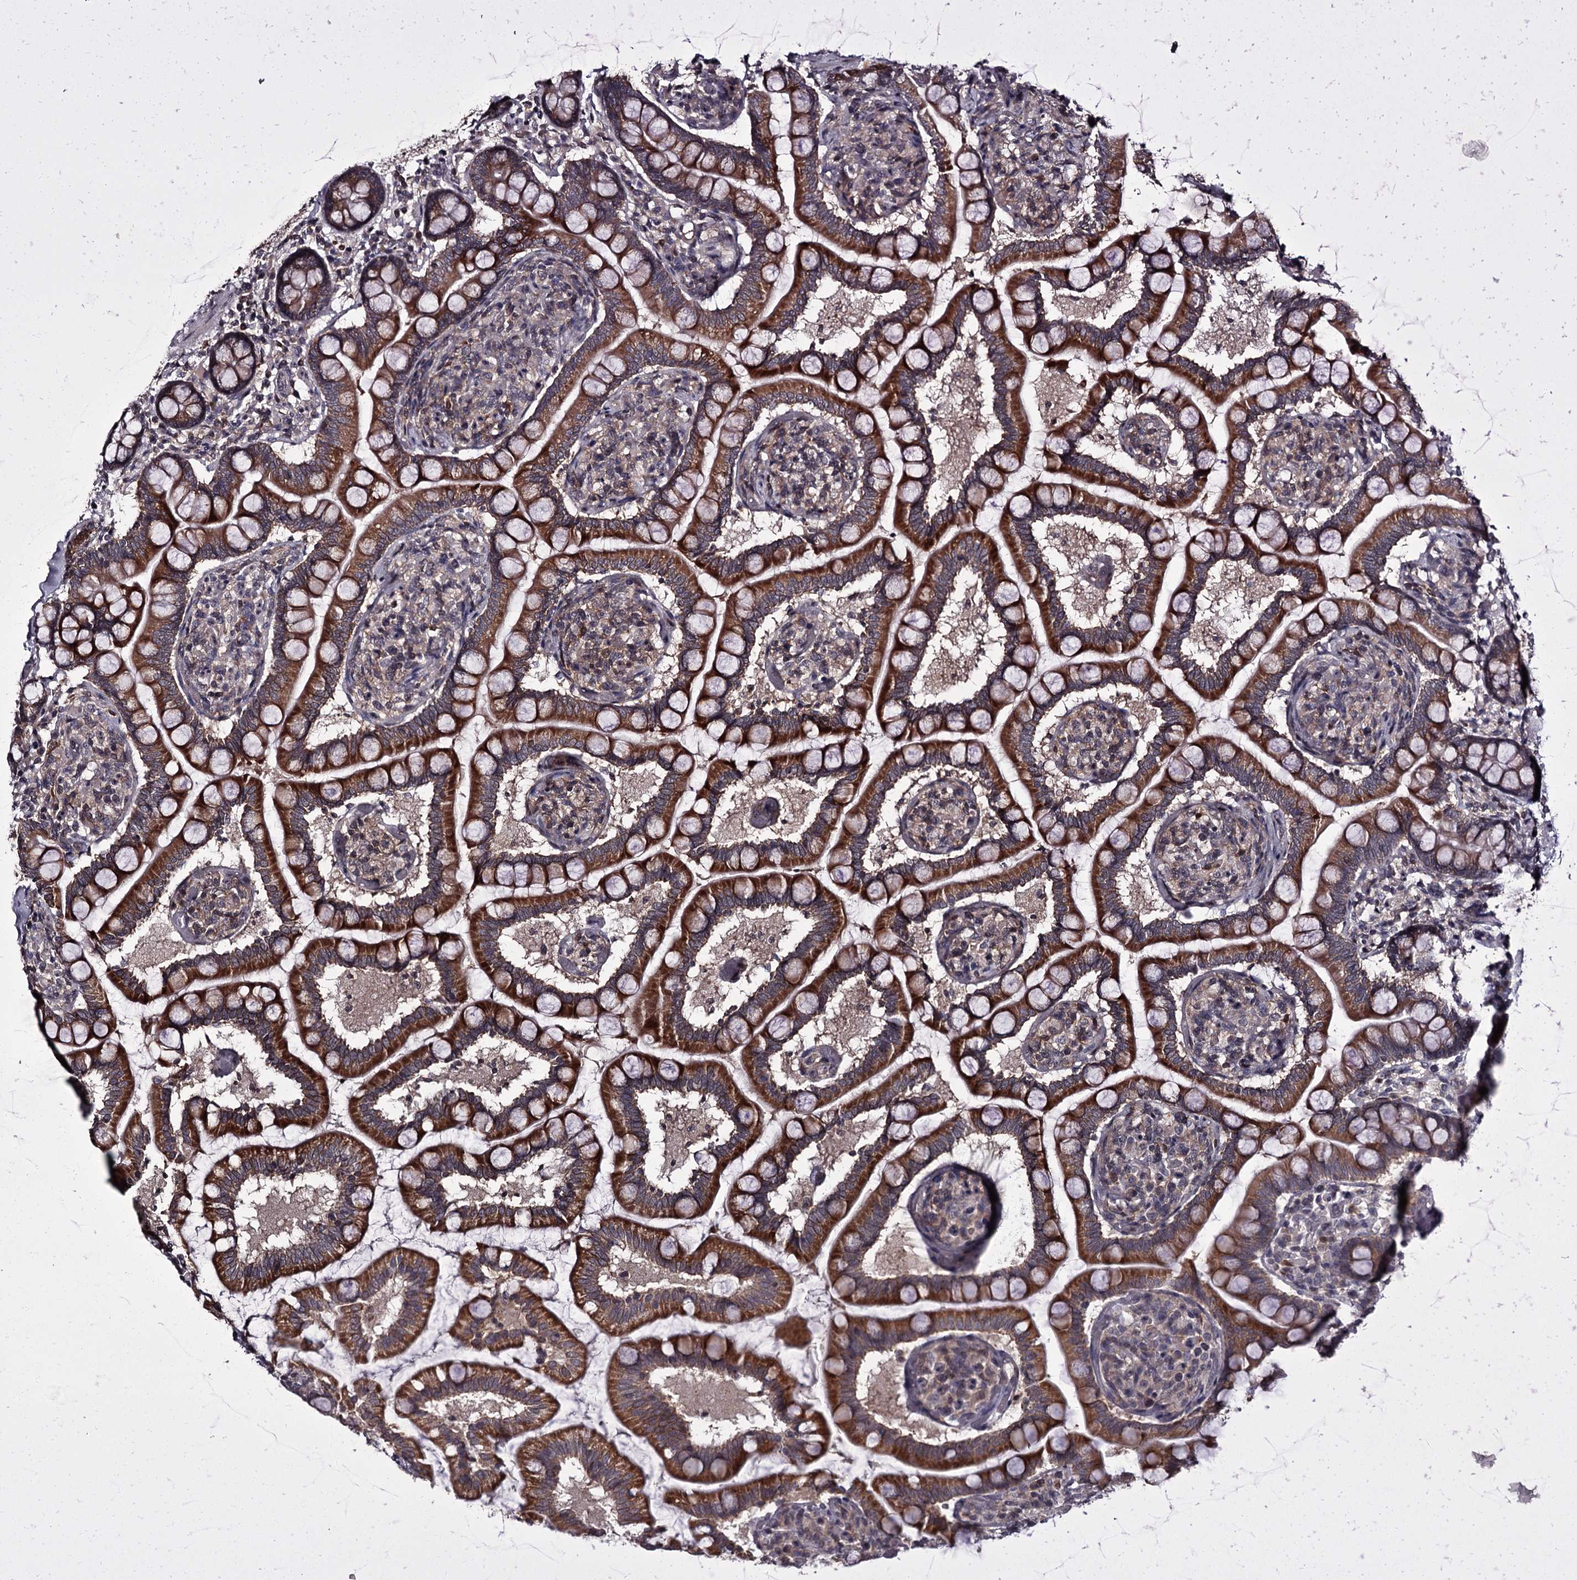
{"staining": {"intensity": "strong", "quantity": ">75%", "location": "cytoplasmic/membranous"}, "tissue": "small intestine", "cell_type": "Glandular cells", "image_type": "normal", "snomed": [{"axis": "morphology", "description": "Normal tissue, NOS"}, {"axis": "topography", "description": "Small intestine"}], "caption": "Brown immunohistochemical staining in benign human small intestine shows strong cytoplasmic/membranous positivity in about >75% of glandular cells.", "gene": "CCDC92", "patient": {"sex": "female", "age": 64}}